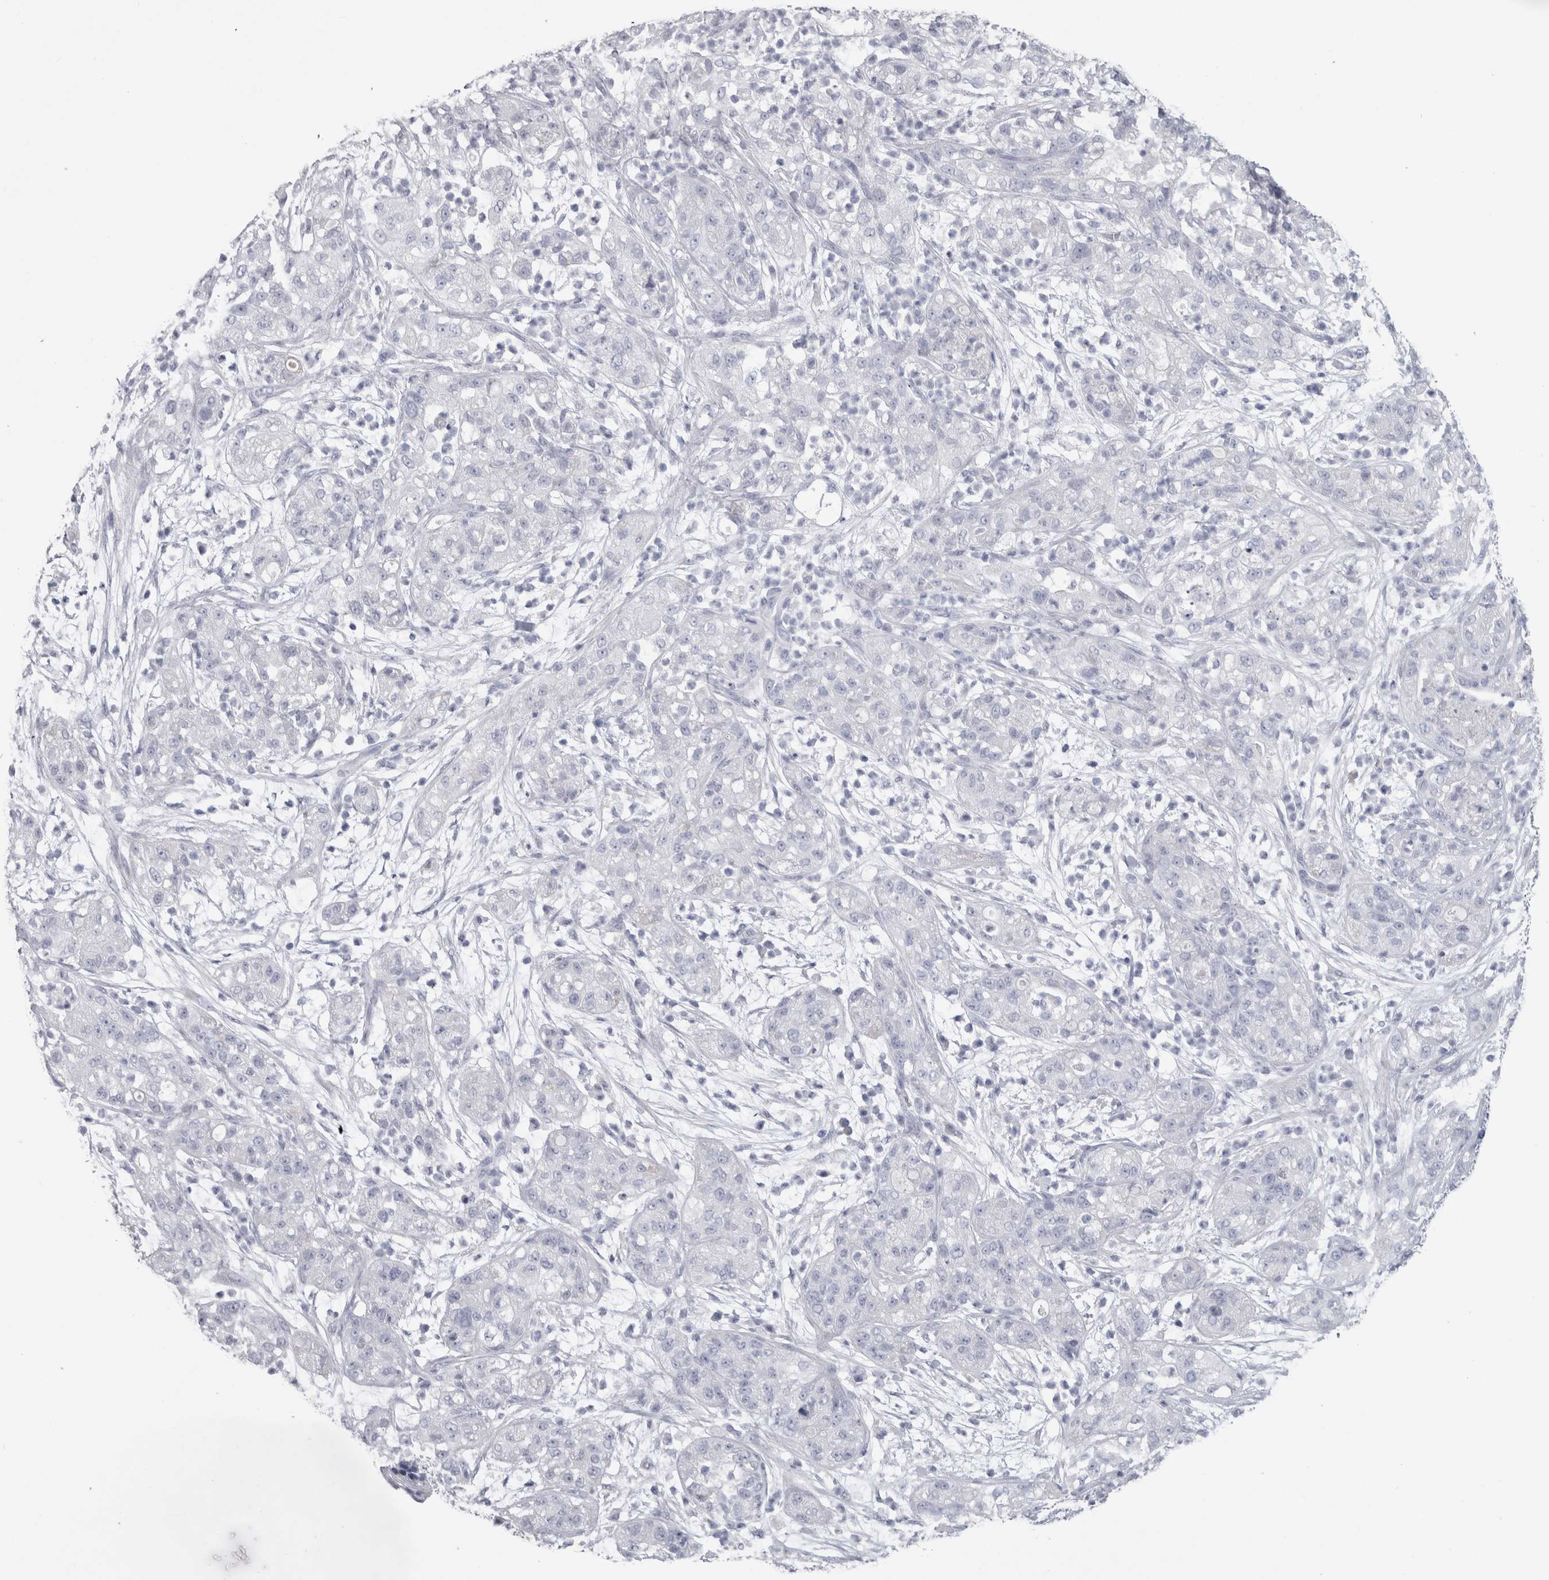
{"staining": {"intensity": "negative", "quantity": "none", "location": "none"}, "tissue": "pancreatic cancer", "cell_type": "Tumor cells", "image_type": "cancer", "snomed": [{"axis": "morphology", "description": "Adenocarcinoma, NOS"}, {"axis": "topography", "description": "Pancreas"}], "caption": "Immunohistochemistry (IHC) micrograph of pancreatic cancer (adenocarcinoma) stained for a protein (brown), which demonstrates no expression in tumor cells.", "gene": "MSMB", "patient": {"sex": "female", "age": 78}}